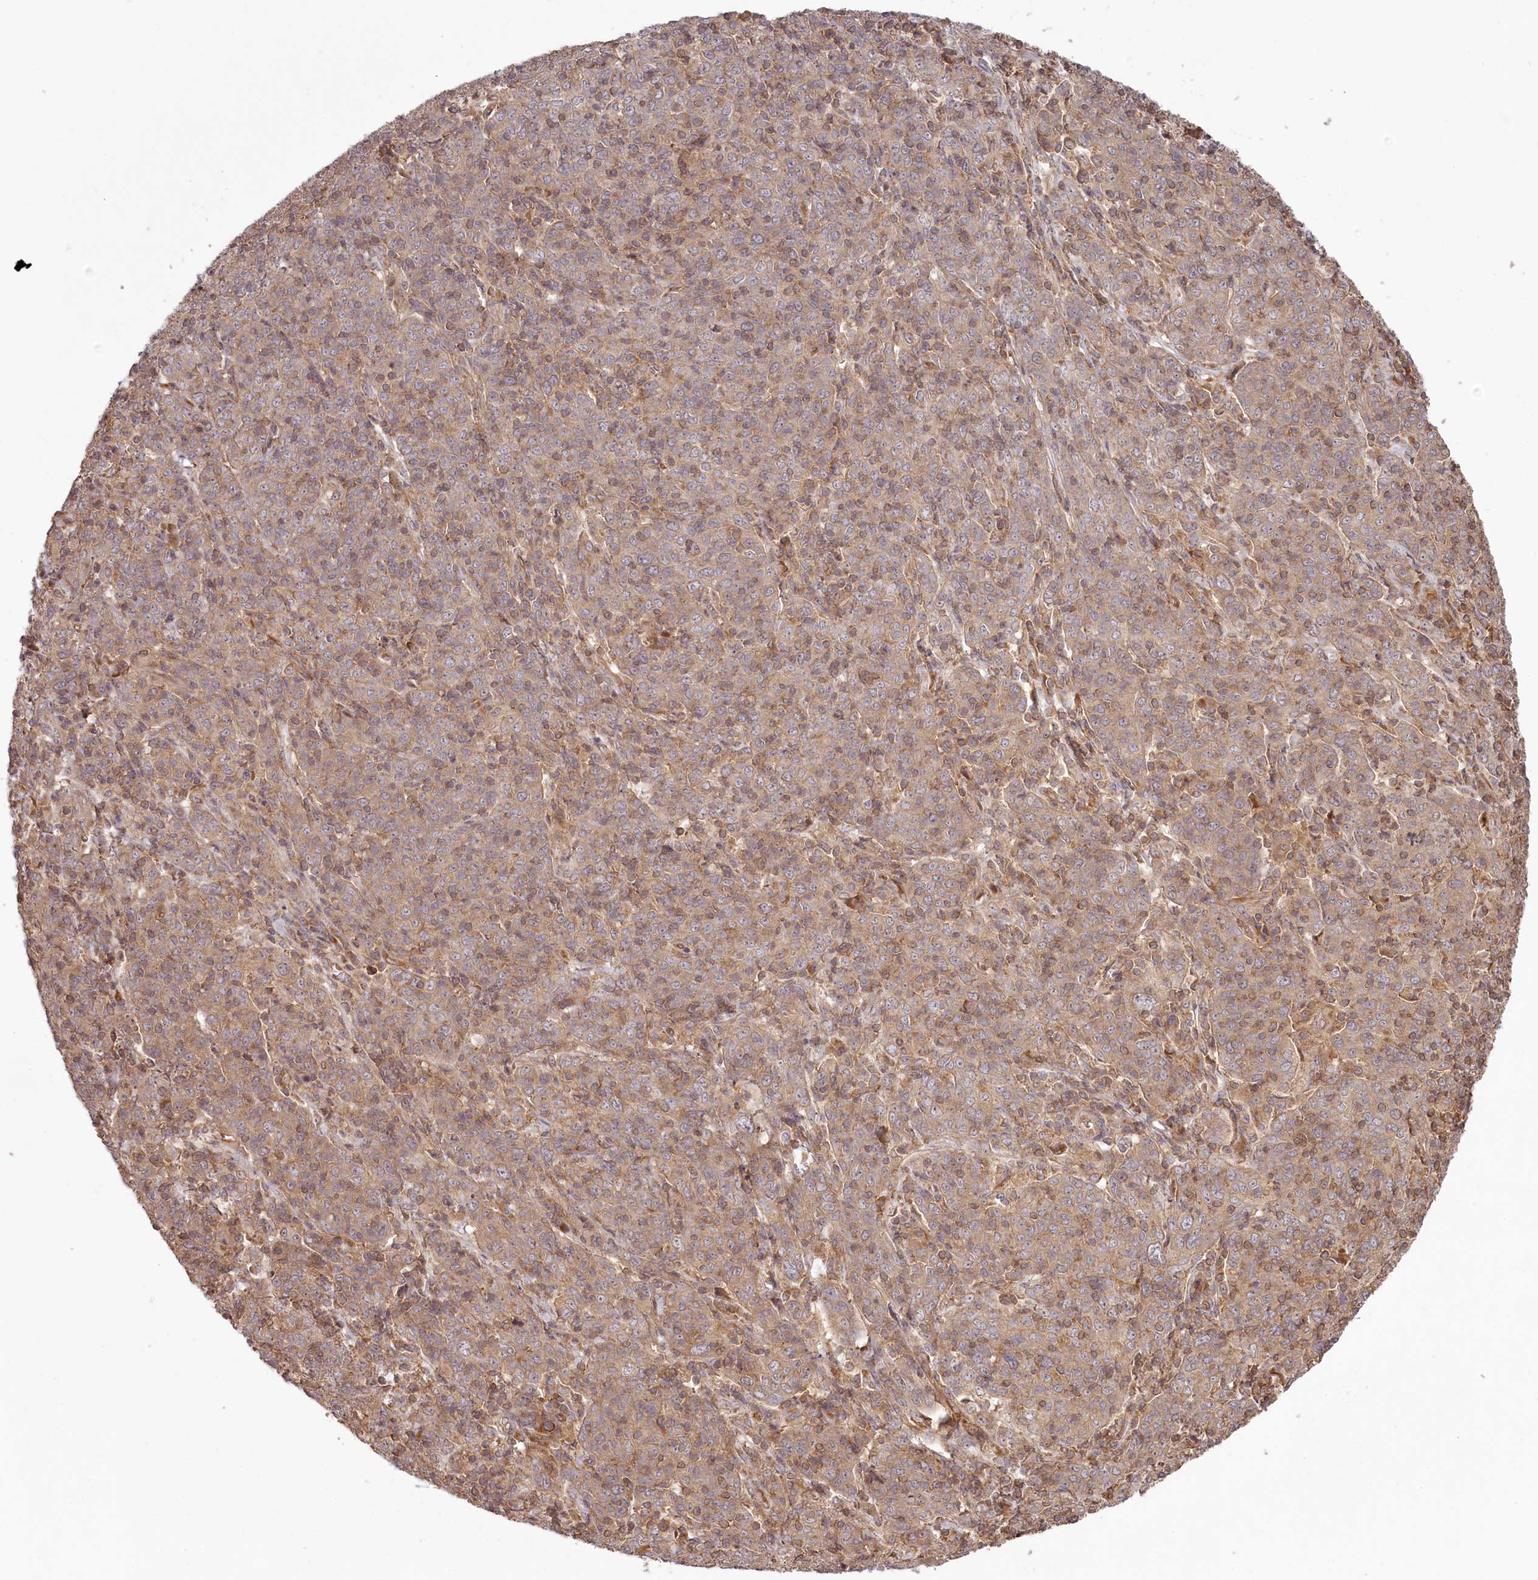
{"staining": {"intensity": "moderate", "quantity": ">75%", "location": "cytoplasmic/membranous"}, "tissue": "cervical cancer", "cell_type": "Tumor cells", "image_type": "cancer", "snomed": [{"axis": "morphology", "description": "Squamous cell carcinoma, NOS"}, {"axis": "topography", "description": "Cervix"}], "caption": "Immunohistochemical staining of human cervical squamous cell carcinoma reveals medium levels of moderate cytoplasmic/membranous protein staining in approximately >75% of tumor cells. The protein is stained brown, and the nuclei are stained in blue (DAB (3,3'-diaminobenzidine) IHC with brightfield microscopy, high magnification).", "gene": "TMIE", "patient": {"sex": "female", "age": 67}}